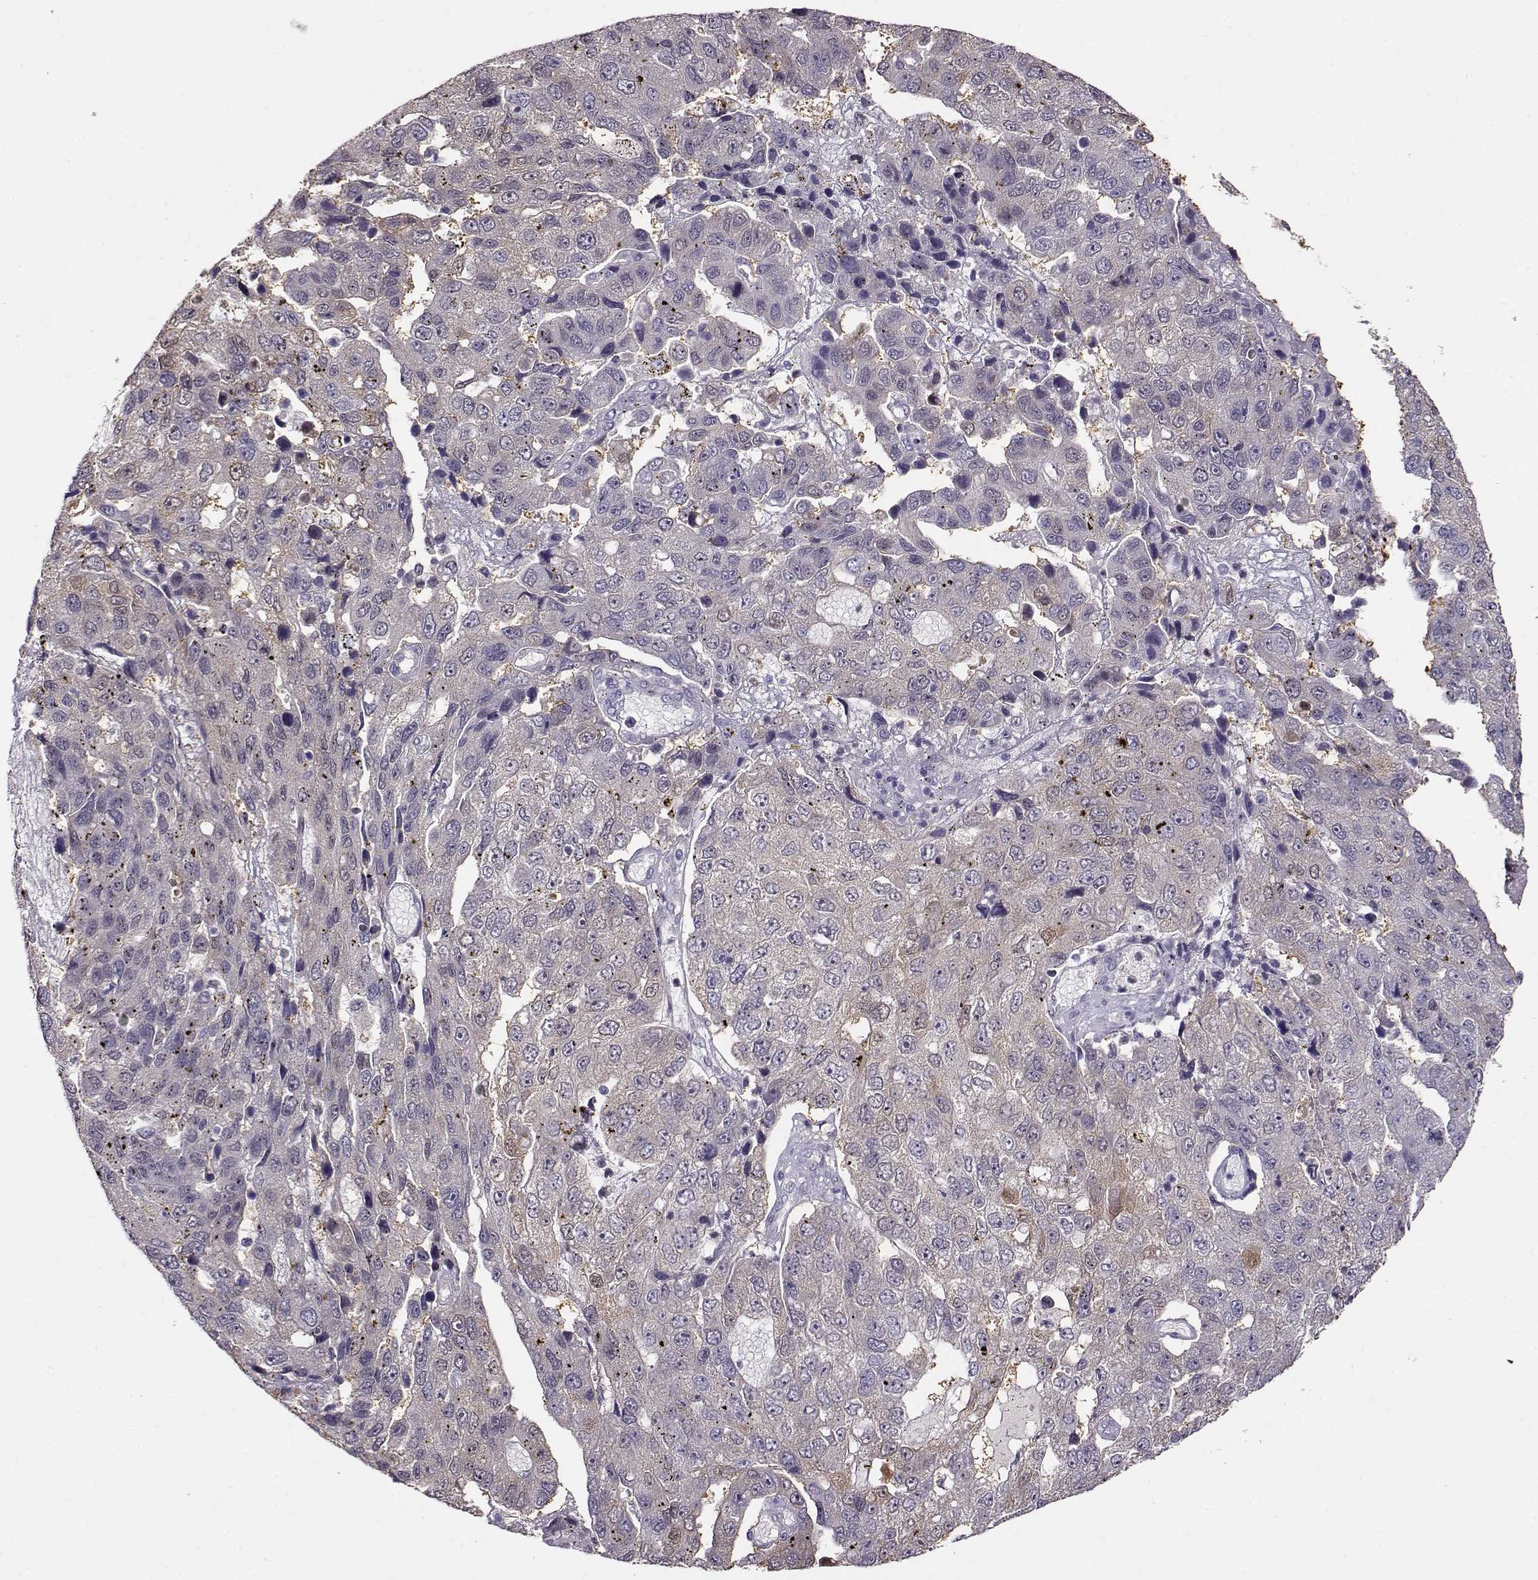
{"staining": {"intensity": "negative", "quantity": "none", "location": "none"}, "tissue": "pancreatic cancer", "cell_type": "Tumor cells", "image_type": "cancer", "snomed": [{"axis": "morphology", "description": "Adenocarcinoma, NOS"}, {"axis": "topography", "description": "Pancreas"}], "caption": "Immunohistochemical staining of pancreatic adenocarcinoma exhibits no significant positivity in tumor cells.", "gene": "CCR8", "patient": {"sex": "female", "age": 61}}